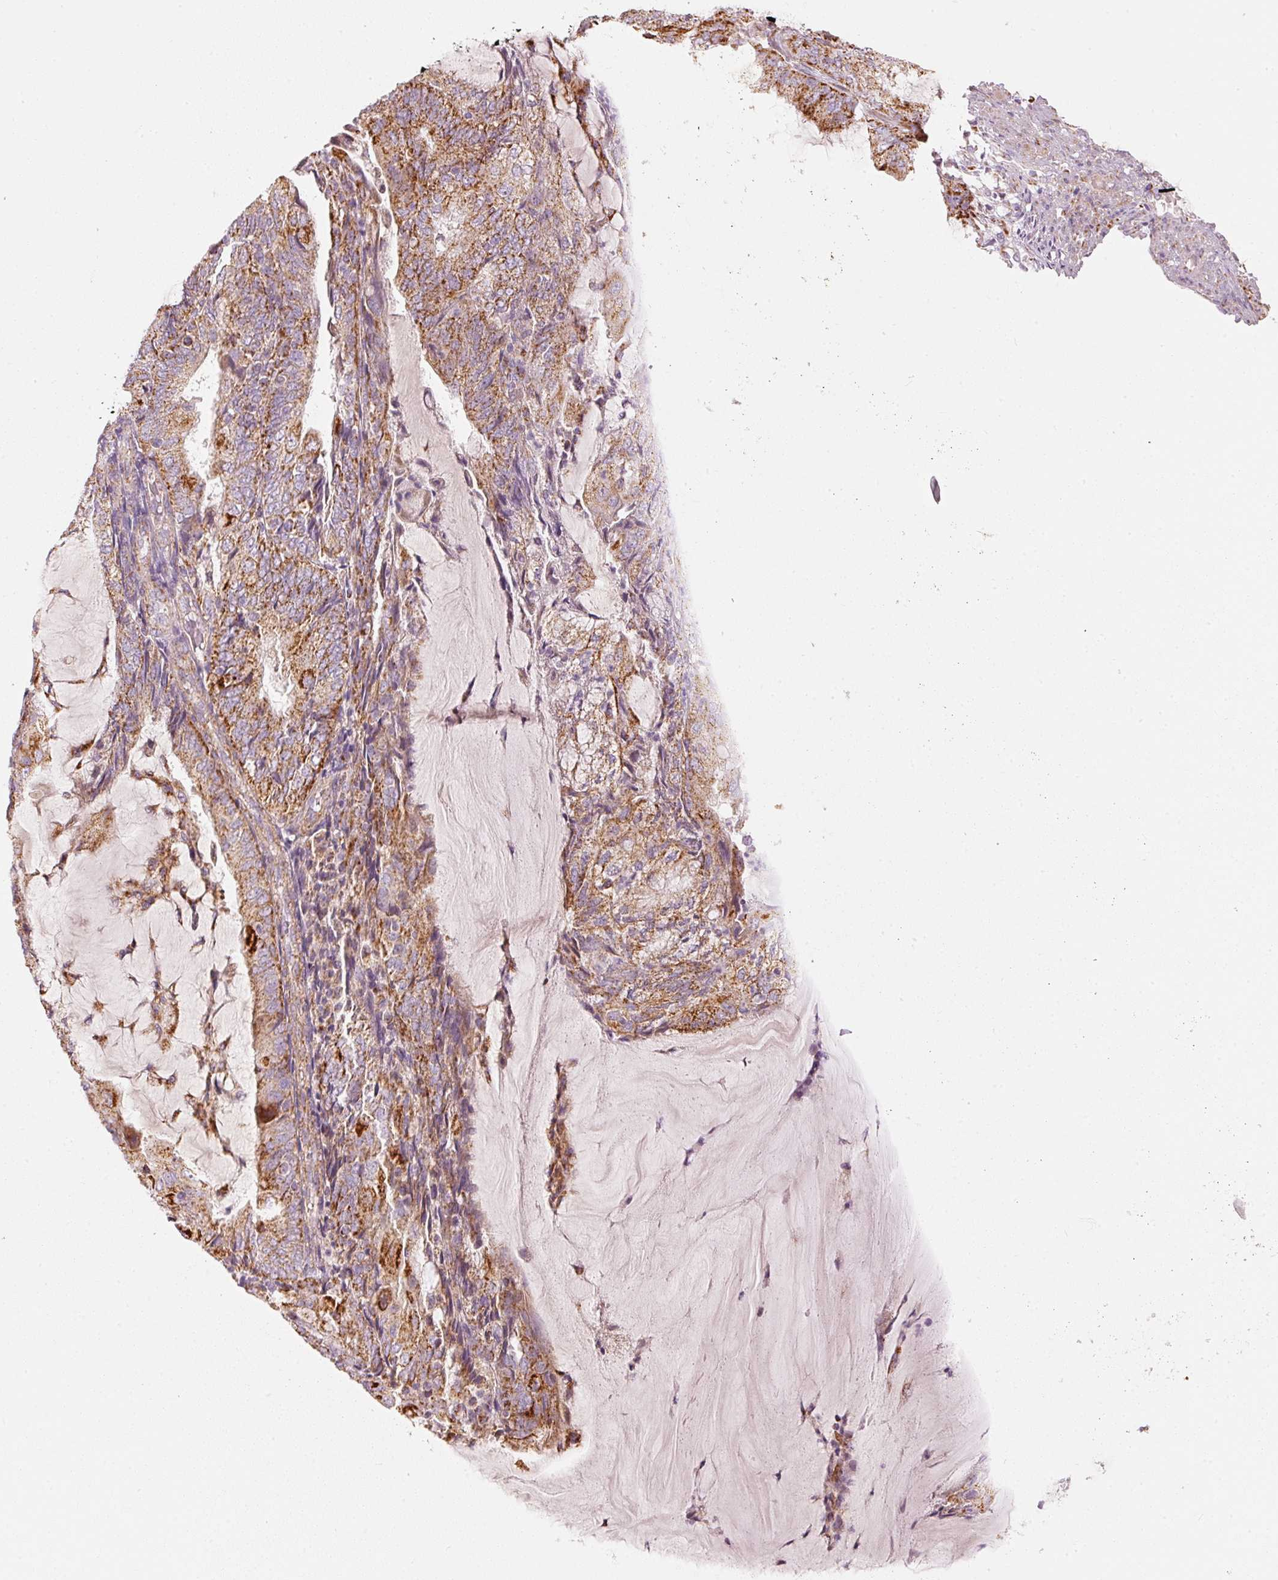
{"staining": {"intensity": "moderate", "quantity": ">75%", "location": "cytoplasmic/membranous"}, "tissue": "endometrial cancer", "cell_type": "Tumor cells", "image_type": "cancer", "snomed": [{"axis": "morphology", "description": "Adenocarcinoma, NOS"}, {"axis": "topography", "description": "Endometrium"}], "caption": "An immunohistochemistry micrograph of neoplastic tissue is shown. Protein staining in brown highlights moderate cytoplasmic/membranous positivity in adenocarcinoma (endometrial) within tumor cells.", "gene": "C17orf98", "patient": {"sex": "female", "age": 81}}